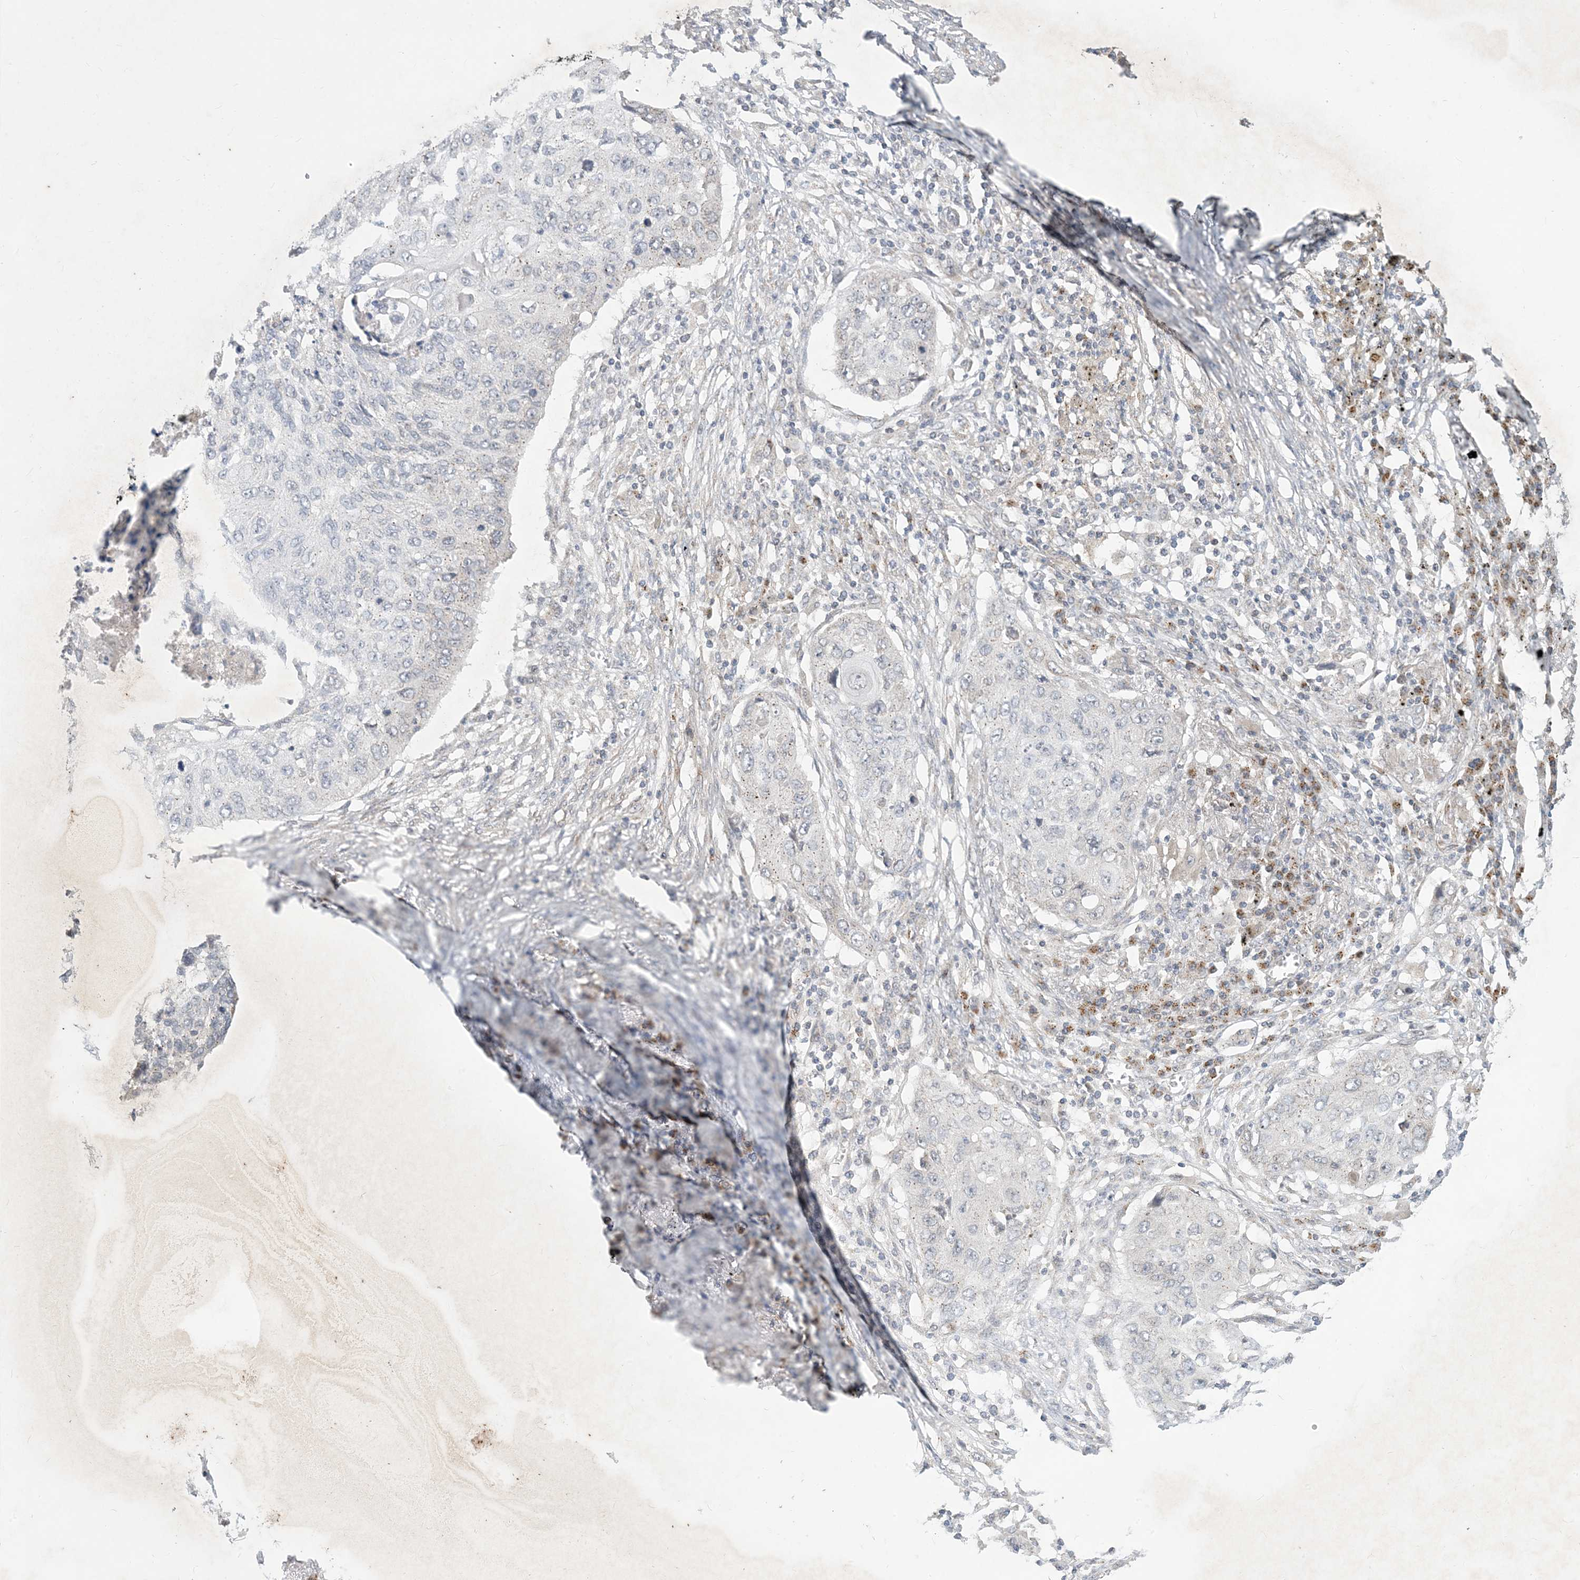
{"staining": {"intensity": "negative", "quantity": "none", "location": "none"}, "tissue": "lung cancer", "cell_type": "Tumor cells", "image_type": "cancer", "snomed": [{"axis": "morphology", "description": "Squamous cell carcinoma, NOS"}, {"axis": "topography", "description": "Lung"}], "caption": "A high-resolution image shows immunohistochemistry (IHC) staining of lung cancer (squamous cell carcinoma), which demonstrates no significant staining in tumor cells.", "gene": "CCDC14", "patient": {"sex": "female", "age": 63}}